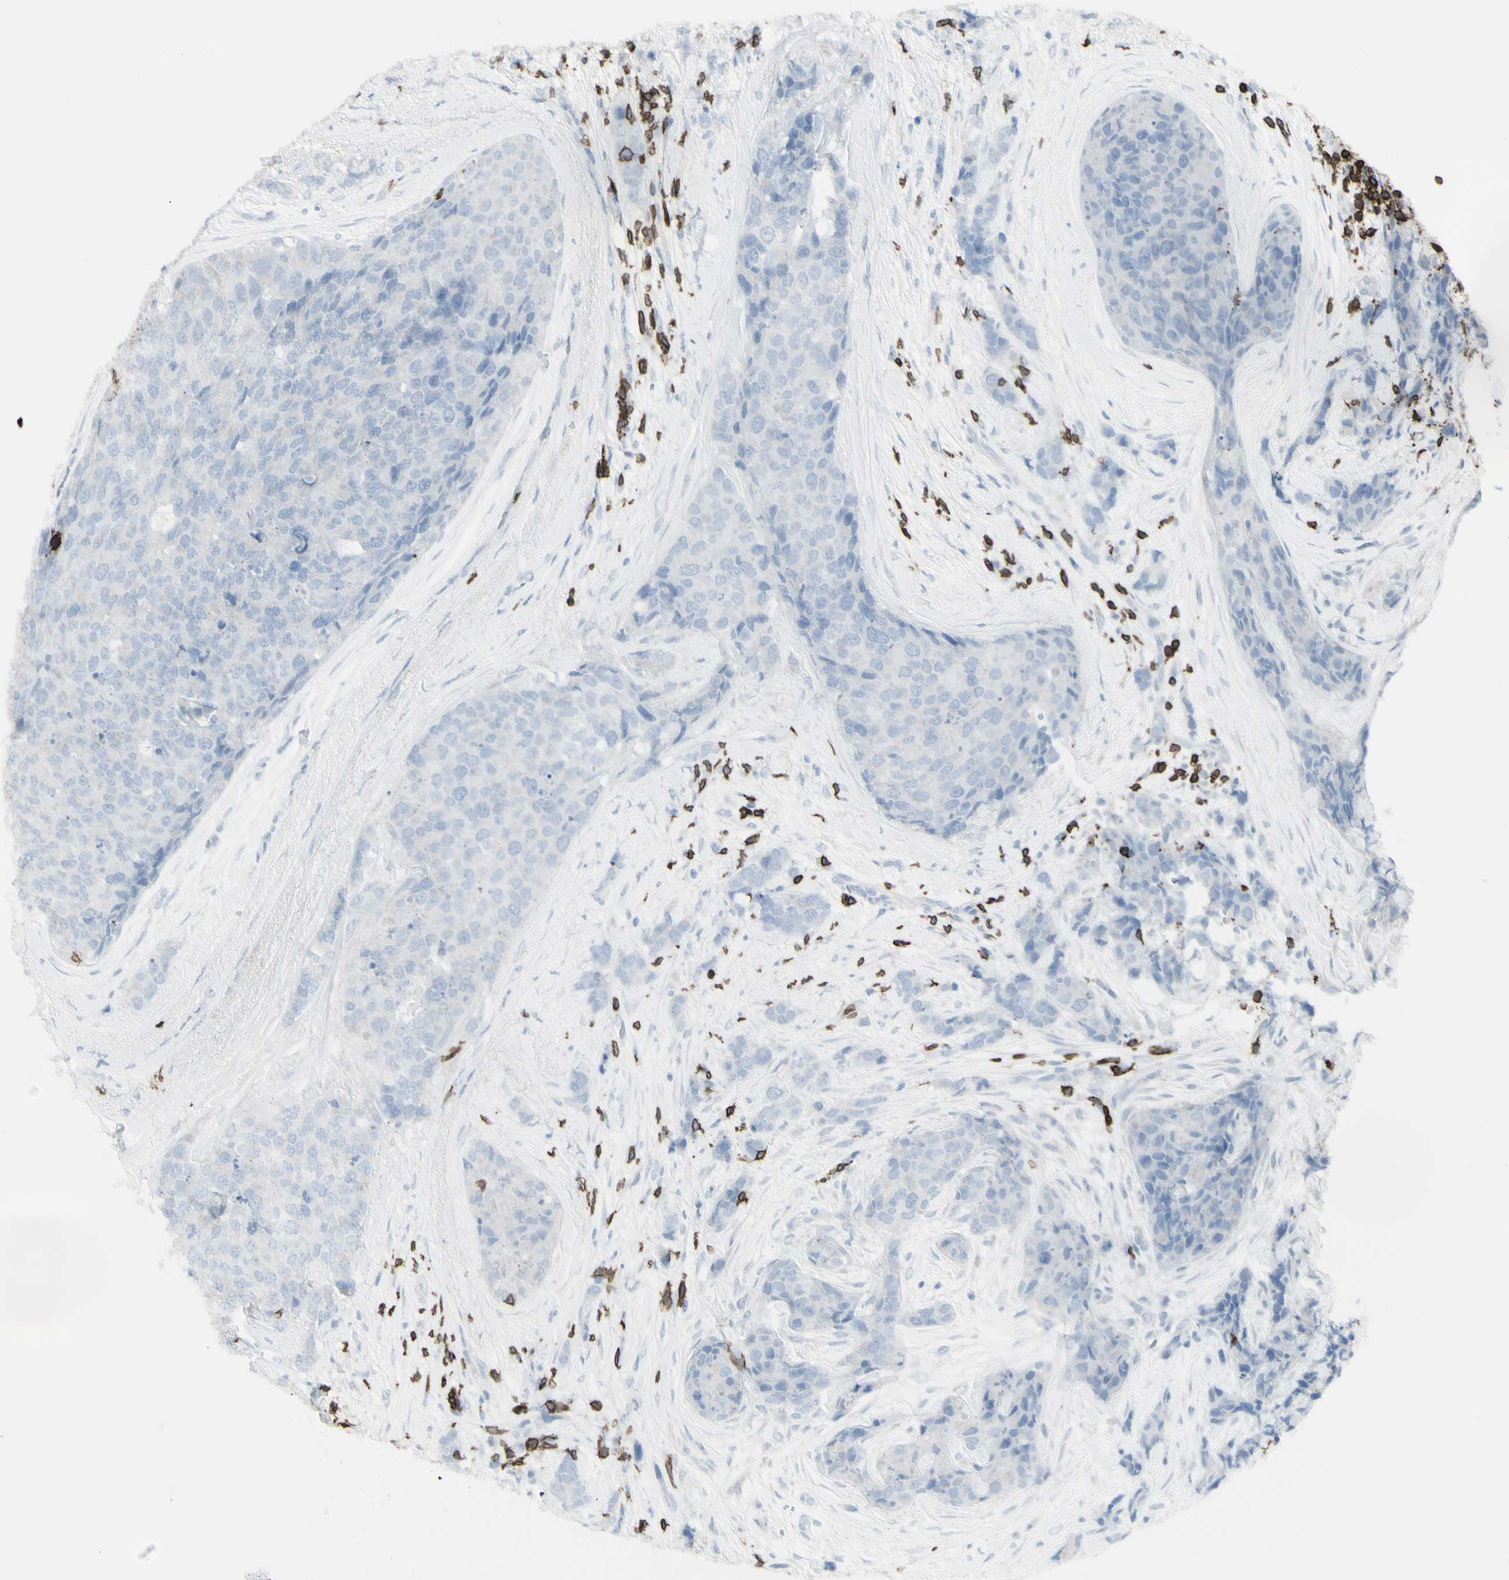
{"staining": {"intensity": "negative", "quantity": "none", "location": "none"}, "tissue": "breast cancer", "cell_type": "Tumor cells", "image_type": "cancer", "snomed": [{"axis": "morphology", "description": "Lobular carcinoma"}, {"axis": "topography", "description": "Breast"}], "caption": "Breast cancer was stained to show a protein in brown. There is no significant expression in tumor cells. (Brightfield microscopy of DAB immunohistochemistry (IHC) at high magnification).", "gene": "CD247", "patient": {"sex": "female", "age": 59}}